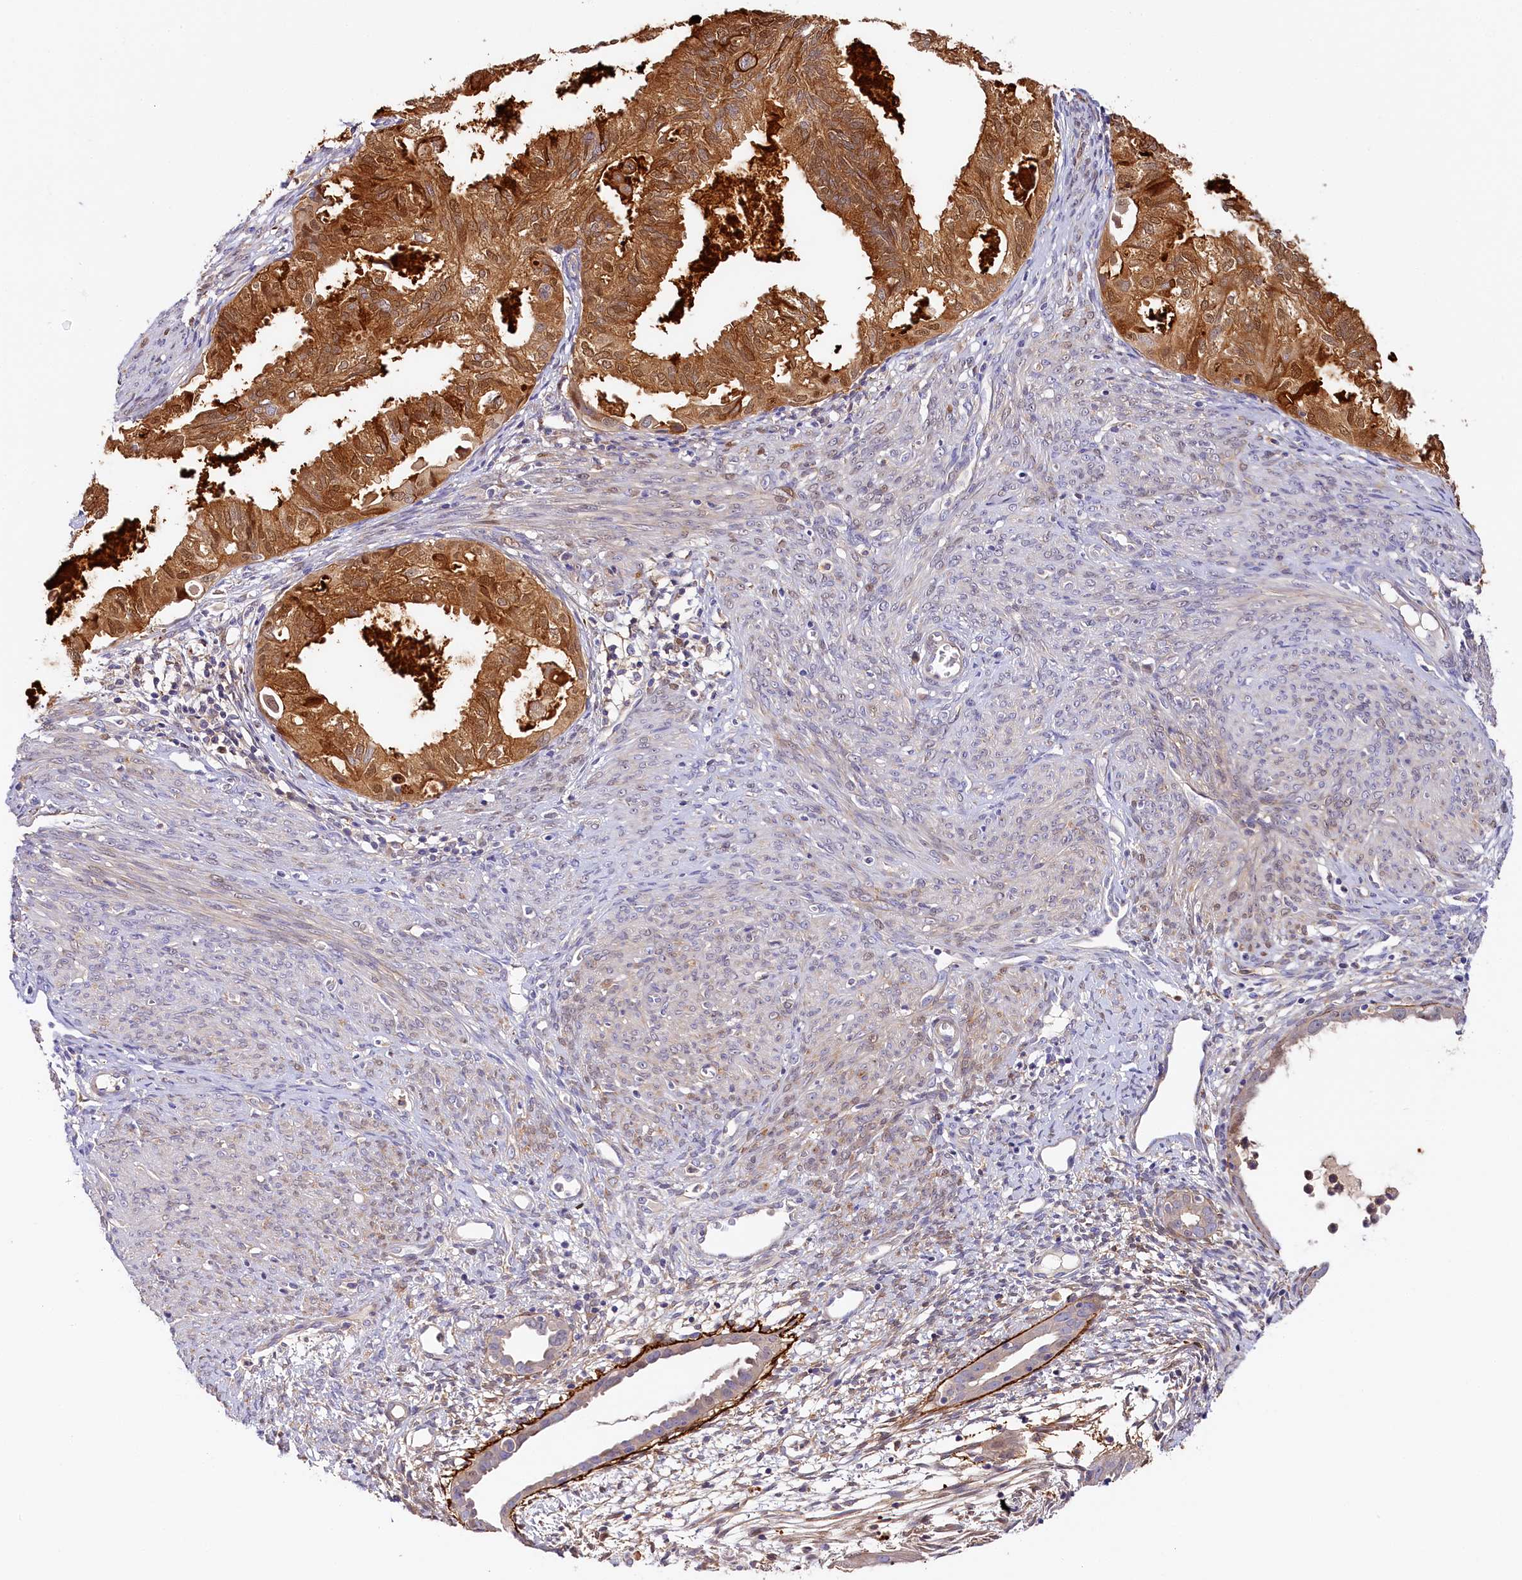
{"staining": {"intensity": "moderate", "quantity": ">75%", "location": "cytoplasmic/membranous,nuclear"}, "tissue": "cervical cancer", "cell_type": "Tumor cells", "image_type": "cancer", "snomed": [{"axis": "morphology", "description": "Normal tissue, NOS"}, {"axis": "morphology", "description": "Adenocarcinoma, NOS"}, {"axis": "topography", "description": "Cervix"}, {"axis": "topography", "description": "Endometrium"}], "caption": "An image of human adenocarcinoma (cervical) stained for a protein demonstrates moderate cytoplasmic/membranous and nuclear brown staining in tumor cells. (Stains: DAB (3,3'-diaminobenzidine) in brown, nuclei in blue, Microscopy: brightfield microscopy at high magnification).", "gene": "KATNB1", "patient": {"sex": "female", "age": 86}}